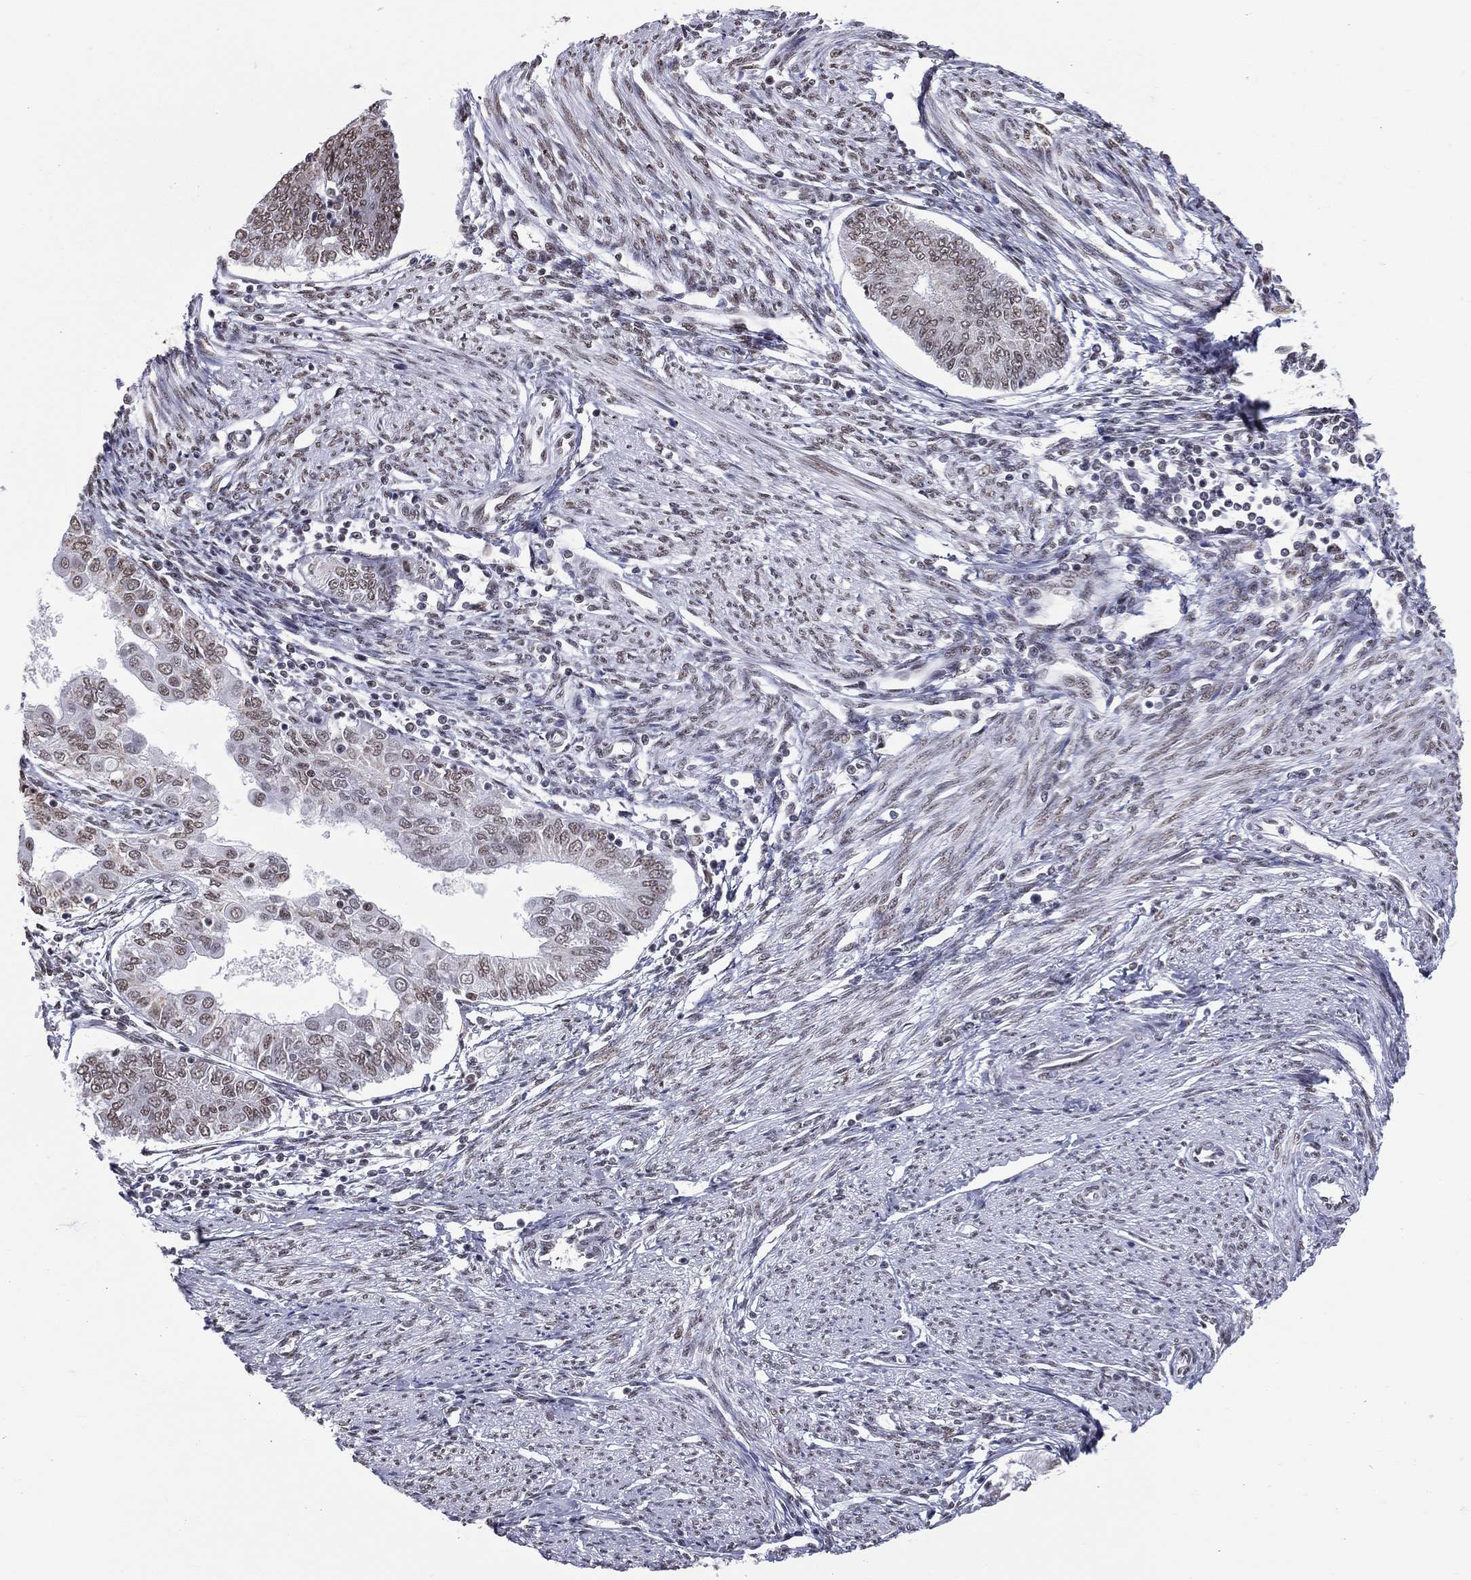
{"staining": {"intensity": "negative", "quantity": "none", "location": "none"}, "tissue": "endometrial cancer", "cell_type": "Tumor cells", "image_type": "cancer", "snomed": [{"axis": "morphology", "description": "Adenocarcinoma, NOS"}, {"axis": "topography", "description": "Endometrium"}], "caption": "Immunohistochemistry of human adenocarcinoma (endometrial) exhibits no expression in tumor cells.", "gene": "ZNF7", "patient": {"sex": "female", "age": 68}}